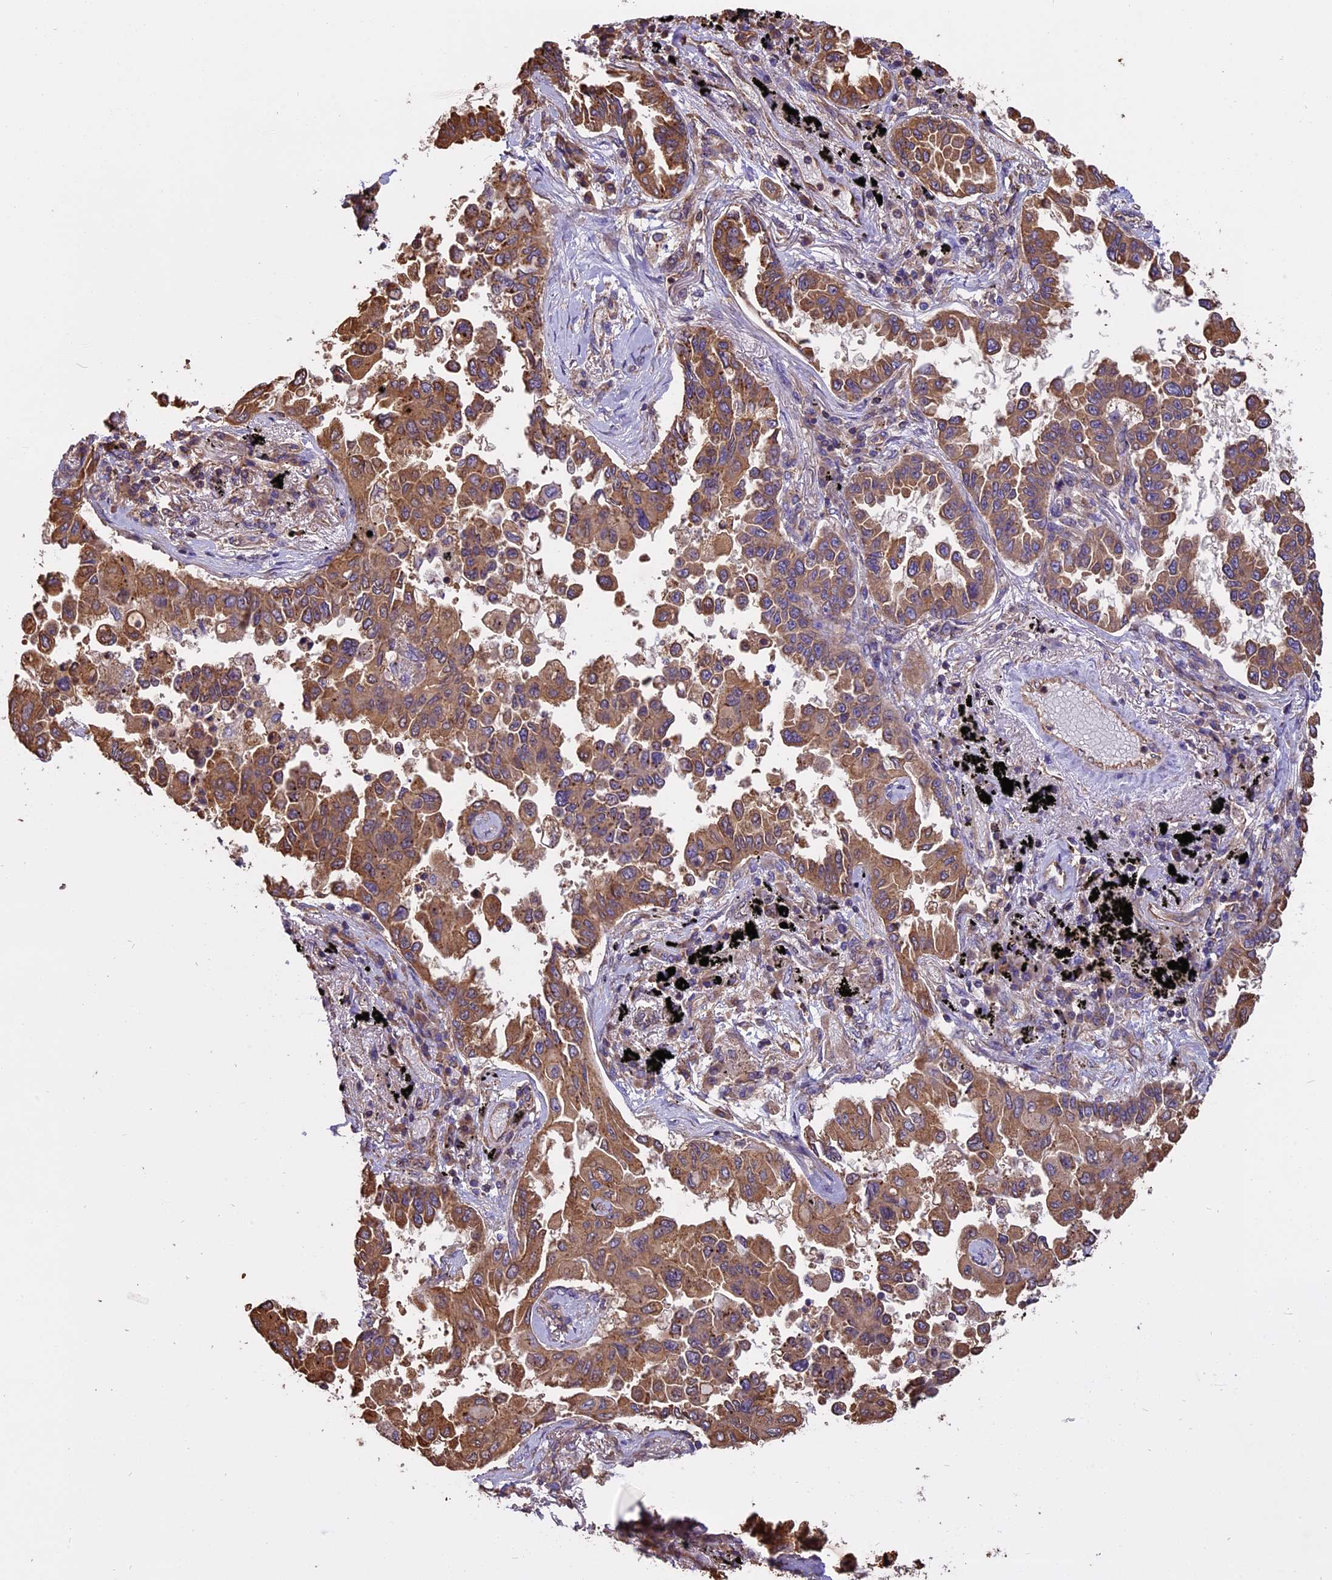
{"staining": {"intensity": "moderate", "quantity": ">75%", "location": "cytoplasmic/membranous"}, "tissue": "lung cancer", "cell_type": "Tumor cells", "image_type": "cancer", "snomed": [{"axis": "morphology", "description": "Adenocarcinoma, NOS"}, {"axis": "topography", "description": "Lung"}], "caption": "Adenocarcinoma (lung) stained with DAB (3,3'-diaminobenzidine) IHC demonstrates medium levels of moderate cytoplasmic/membranous positivity in about >75% of tumor cells. Nuclei are stained in blue.", "gene": "CHMP2A", "patient": {"sex": "female", "age": 67}}